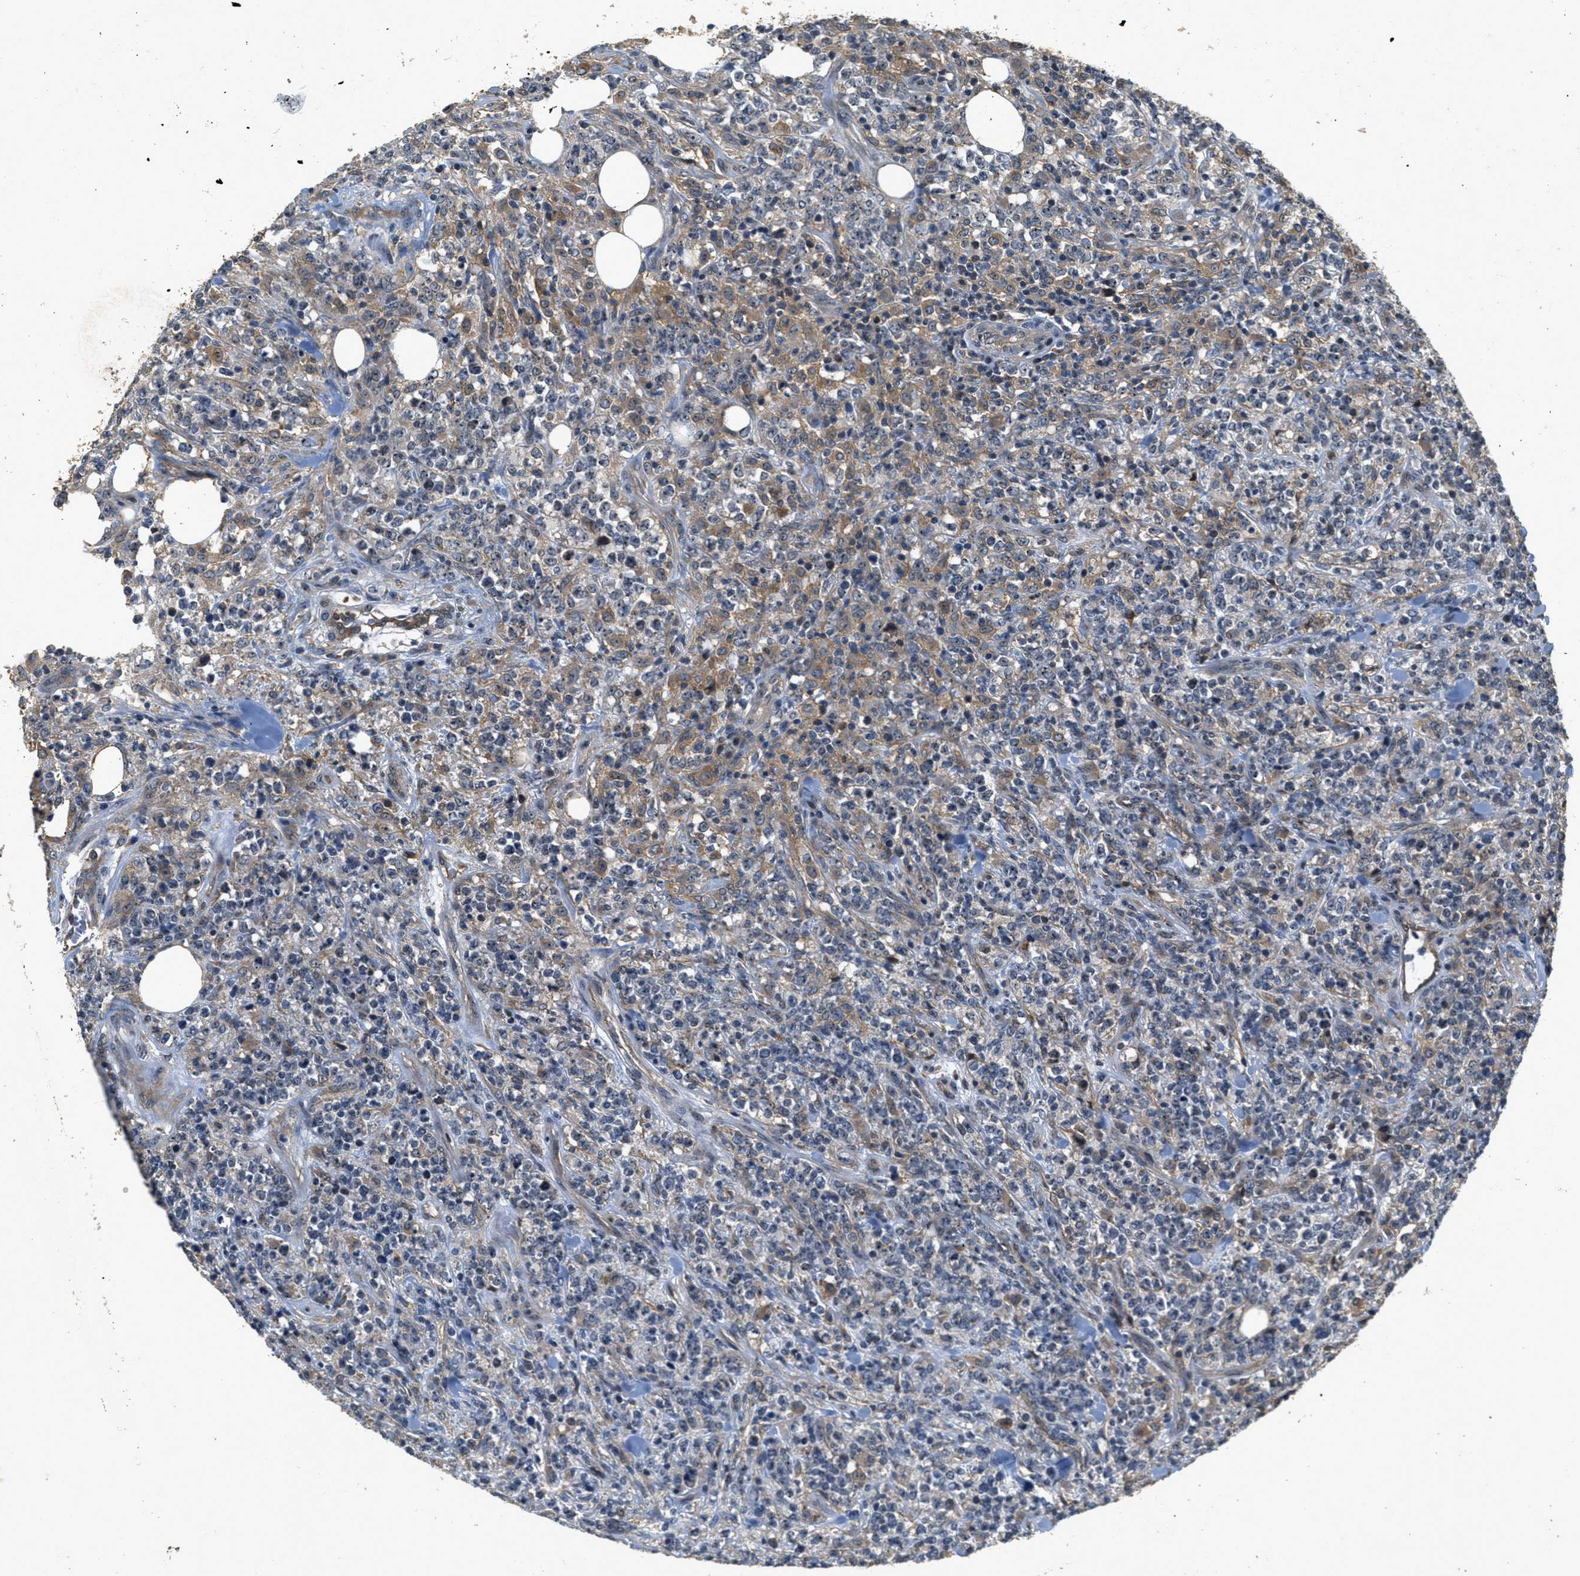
{"staining": {"intensity": "moderate", "quantity": "<25%", "location": "cytoplasmic/membranous"}, "tissue": "lymphoma", "cell_type": "Tumor cells", "image_type": "cancer", "snomed": [{"axis": "morphology", "description": "Malignant lymphoma, non-Hodgkin's type, High grade"}, {"axis": "topography", "description": "Soft tissue"}], "caption": "The photomicrograph reveals staining of malignant lymphoma, non-Hodgkin's type (high-grade), revealing moderate cytoplasmic/membranous protein expression (brown color) within tumor cells.", "gene": "OSMR", "patient": {"sex": "male", "age": 18}}